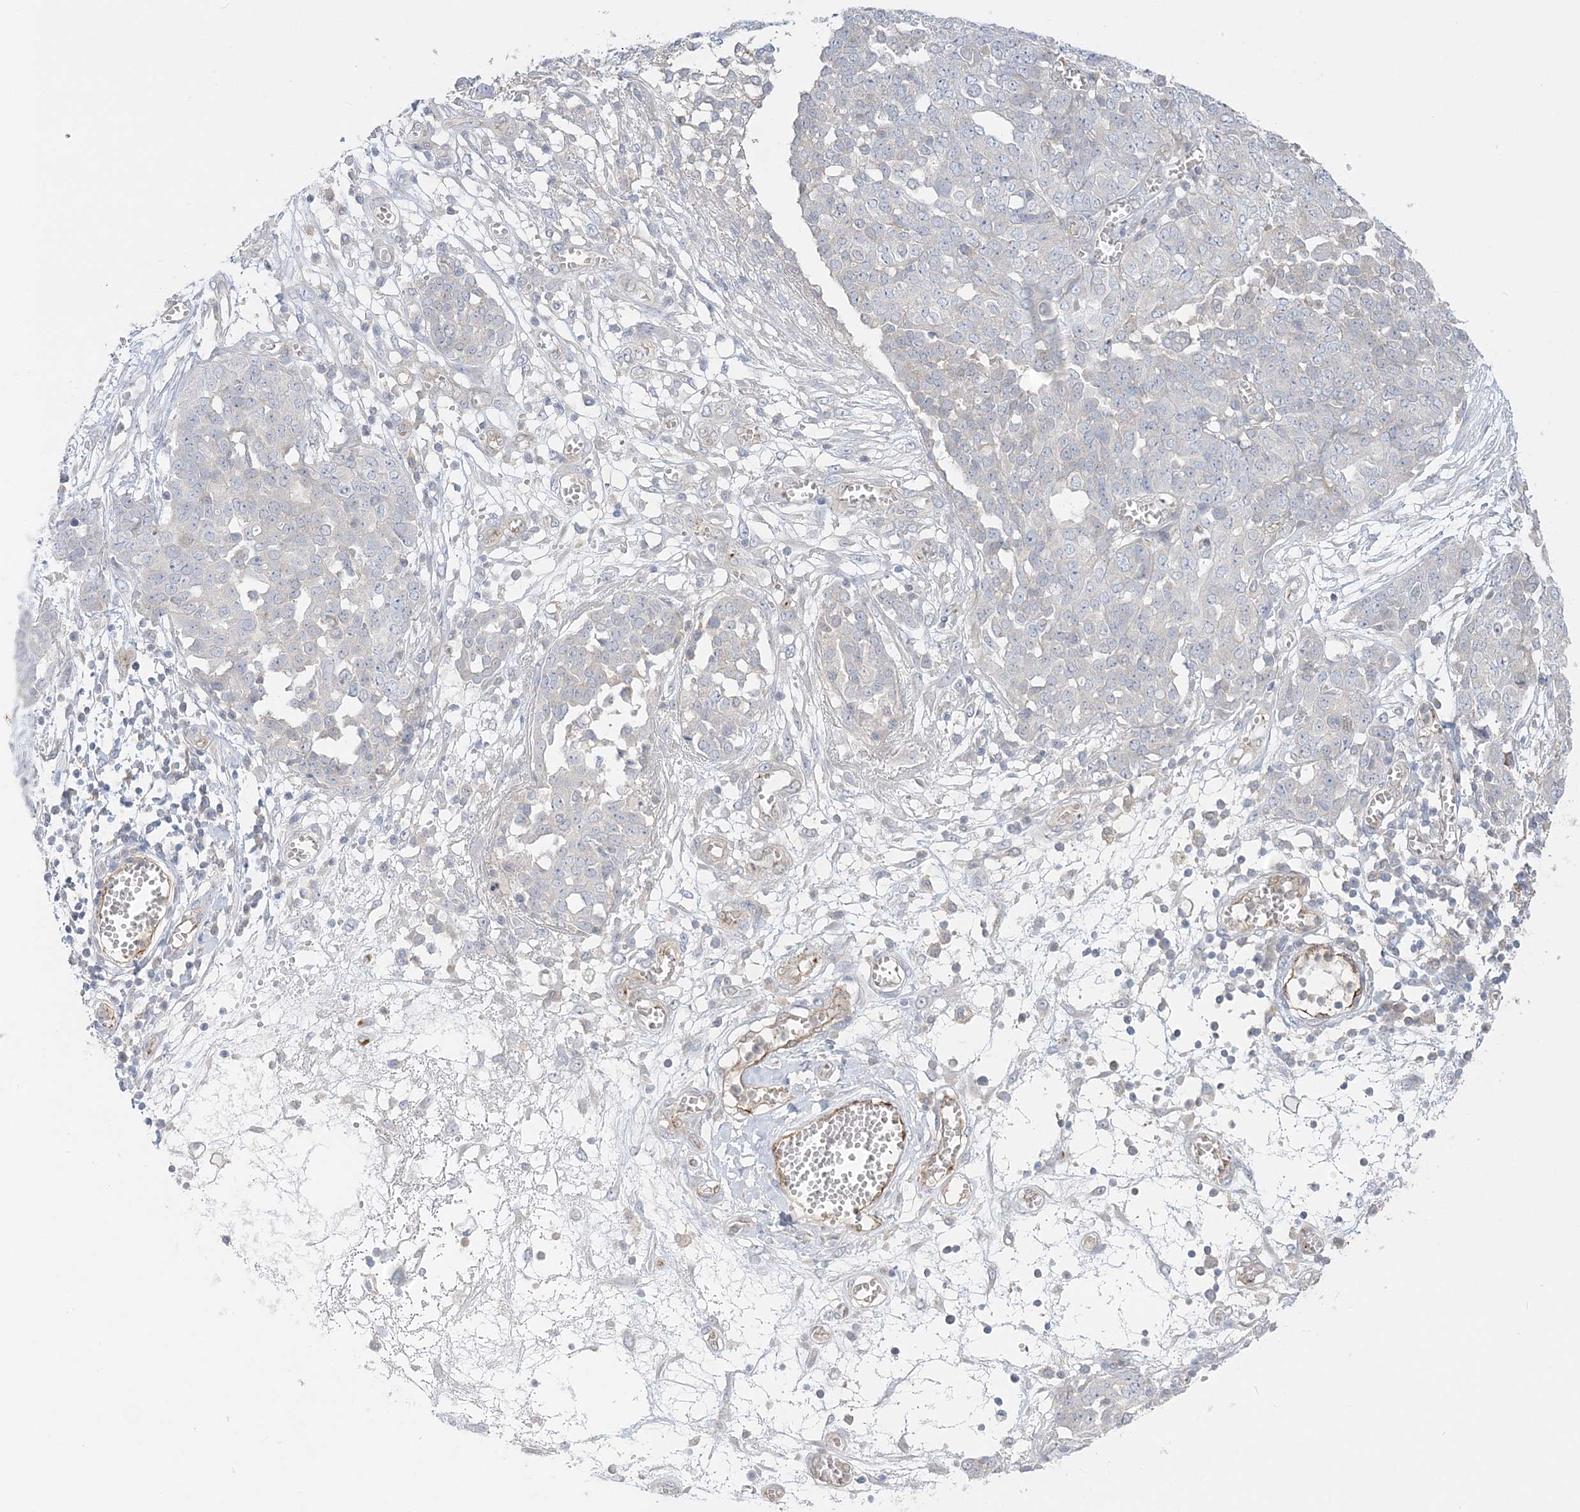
{"staining": {"intensity": "negative", "quantity": "none", "location": "none"}, "tissue": "ovarian cancer", "cell_type": "Tumor cells", "image_type": "cancer", "snomed": [{"axis": "morphology", "description": "Cystadenocarcinoma, serous, NOS"}, {"axis": "topography", "description": "Soft tissue"}, {"axis": "topography", "description": "Ovary"}], "caption": "Immunohistochemistry image of serous cystadenocarcinoma (ovarian) stained for a protein (brown), which displays no expression in tumor cells.", "gene": "INPP1", "patient": {"sex": "female", "age": 57}}